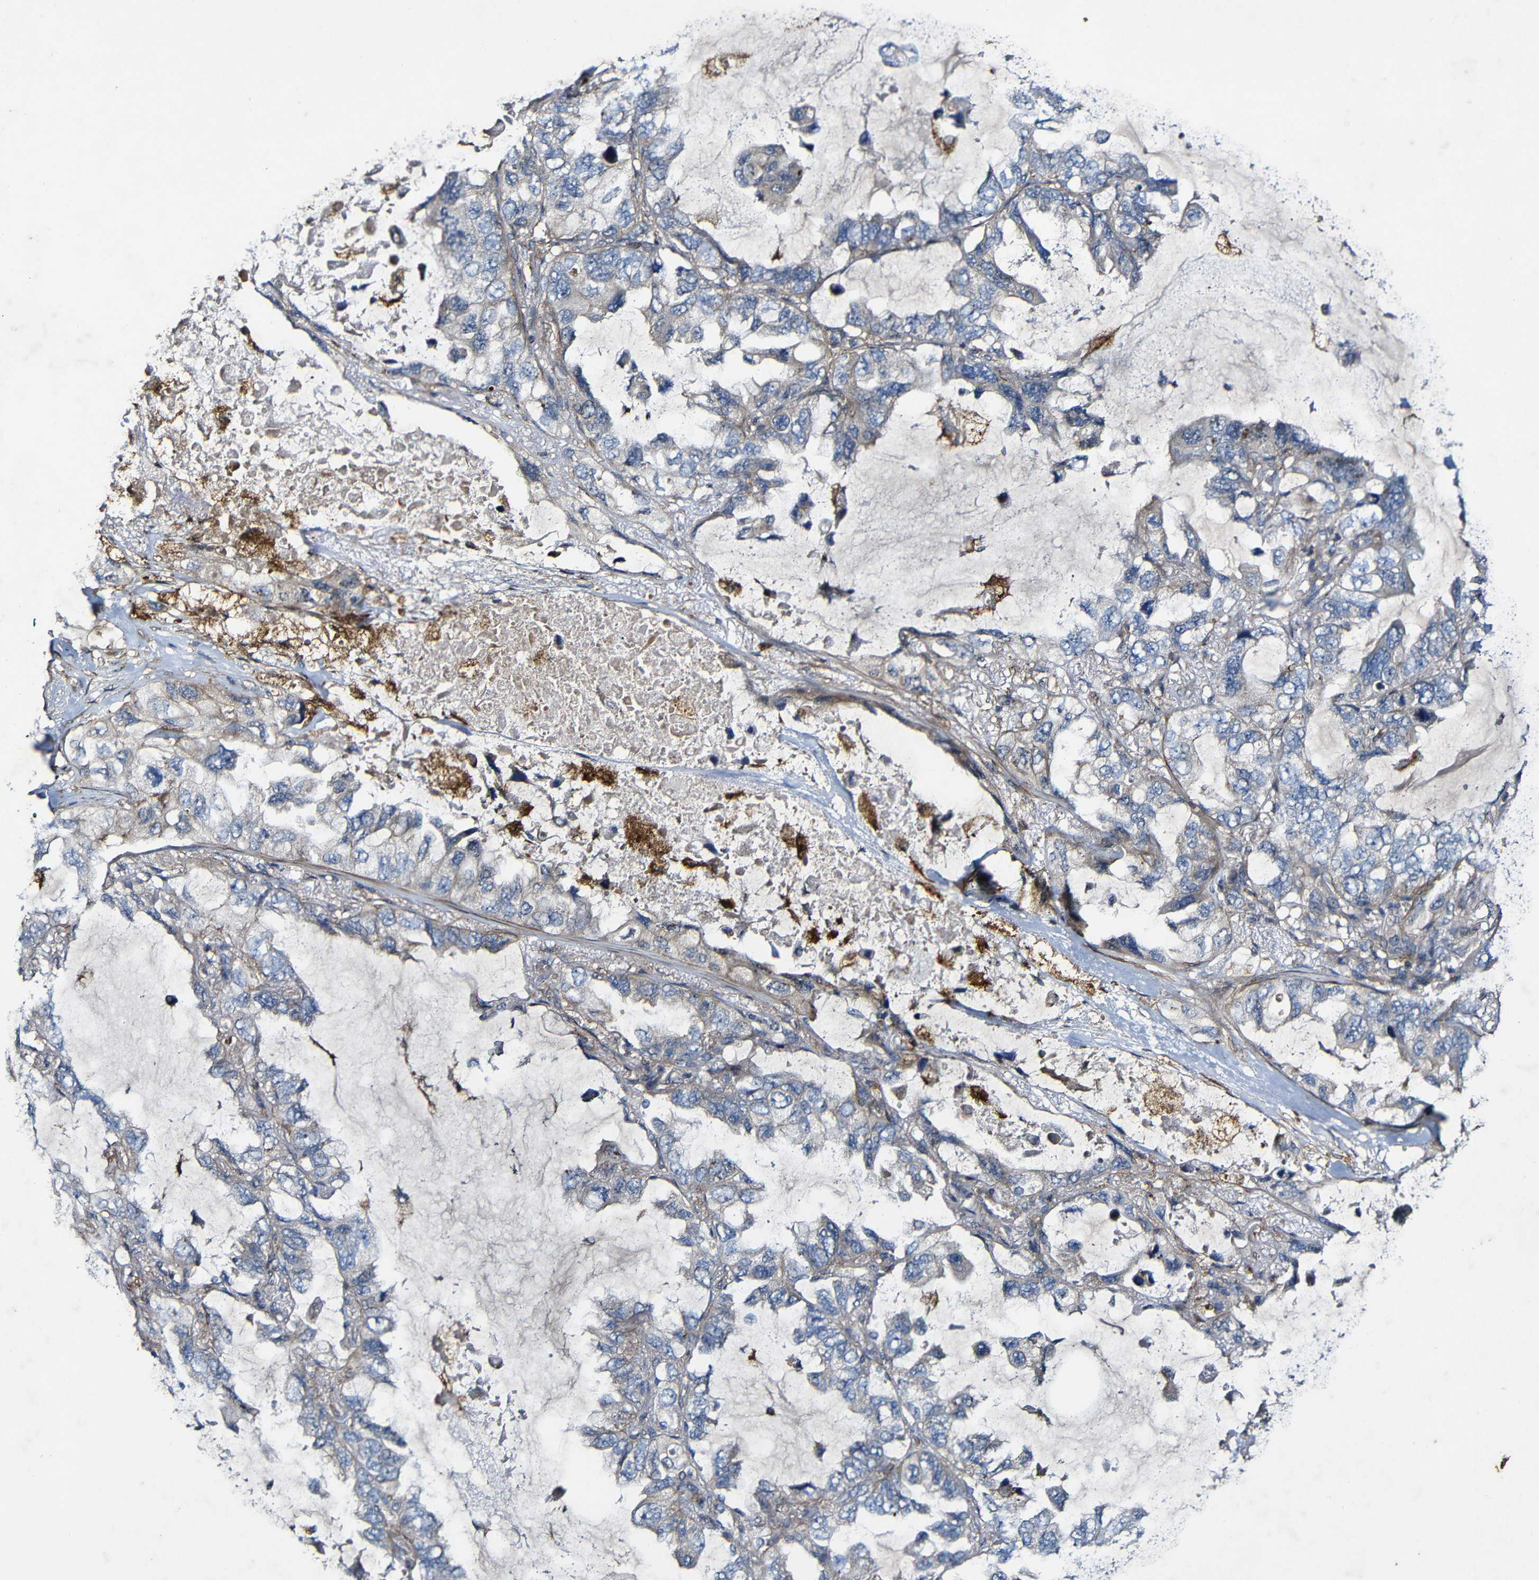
{"staining": {"intensity": "weak", "quantity": "<25%", "location": "cytoplasmic/membranous"}, "tissue": "lung cancer", "cell_type": "Tumor cells", "image_type": "cancer", "snomed": [{"axis": "morphology", "description": "Squamous cell carcinoma, NOS"}, {"axis": "topography", "description": "Lung"}], "caption": "High magnification brightfield microscopy of lung squamous cell carcinoma stained with DAB (3,3'-diaminobenzidine) (brown) and counterstained with hematoxylin (blue): tumor cells show no significant staining.", "gene": "GSDME", "patient": {"sex": "female", "age": 73}}